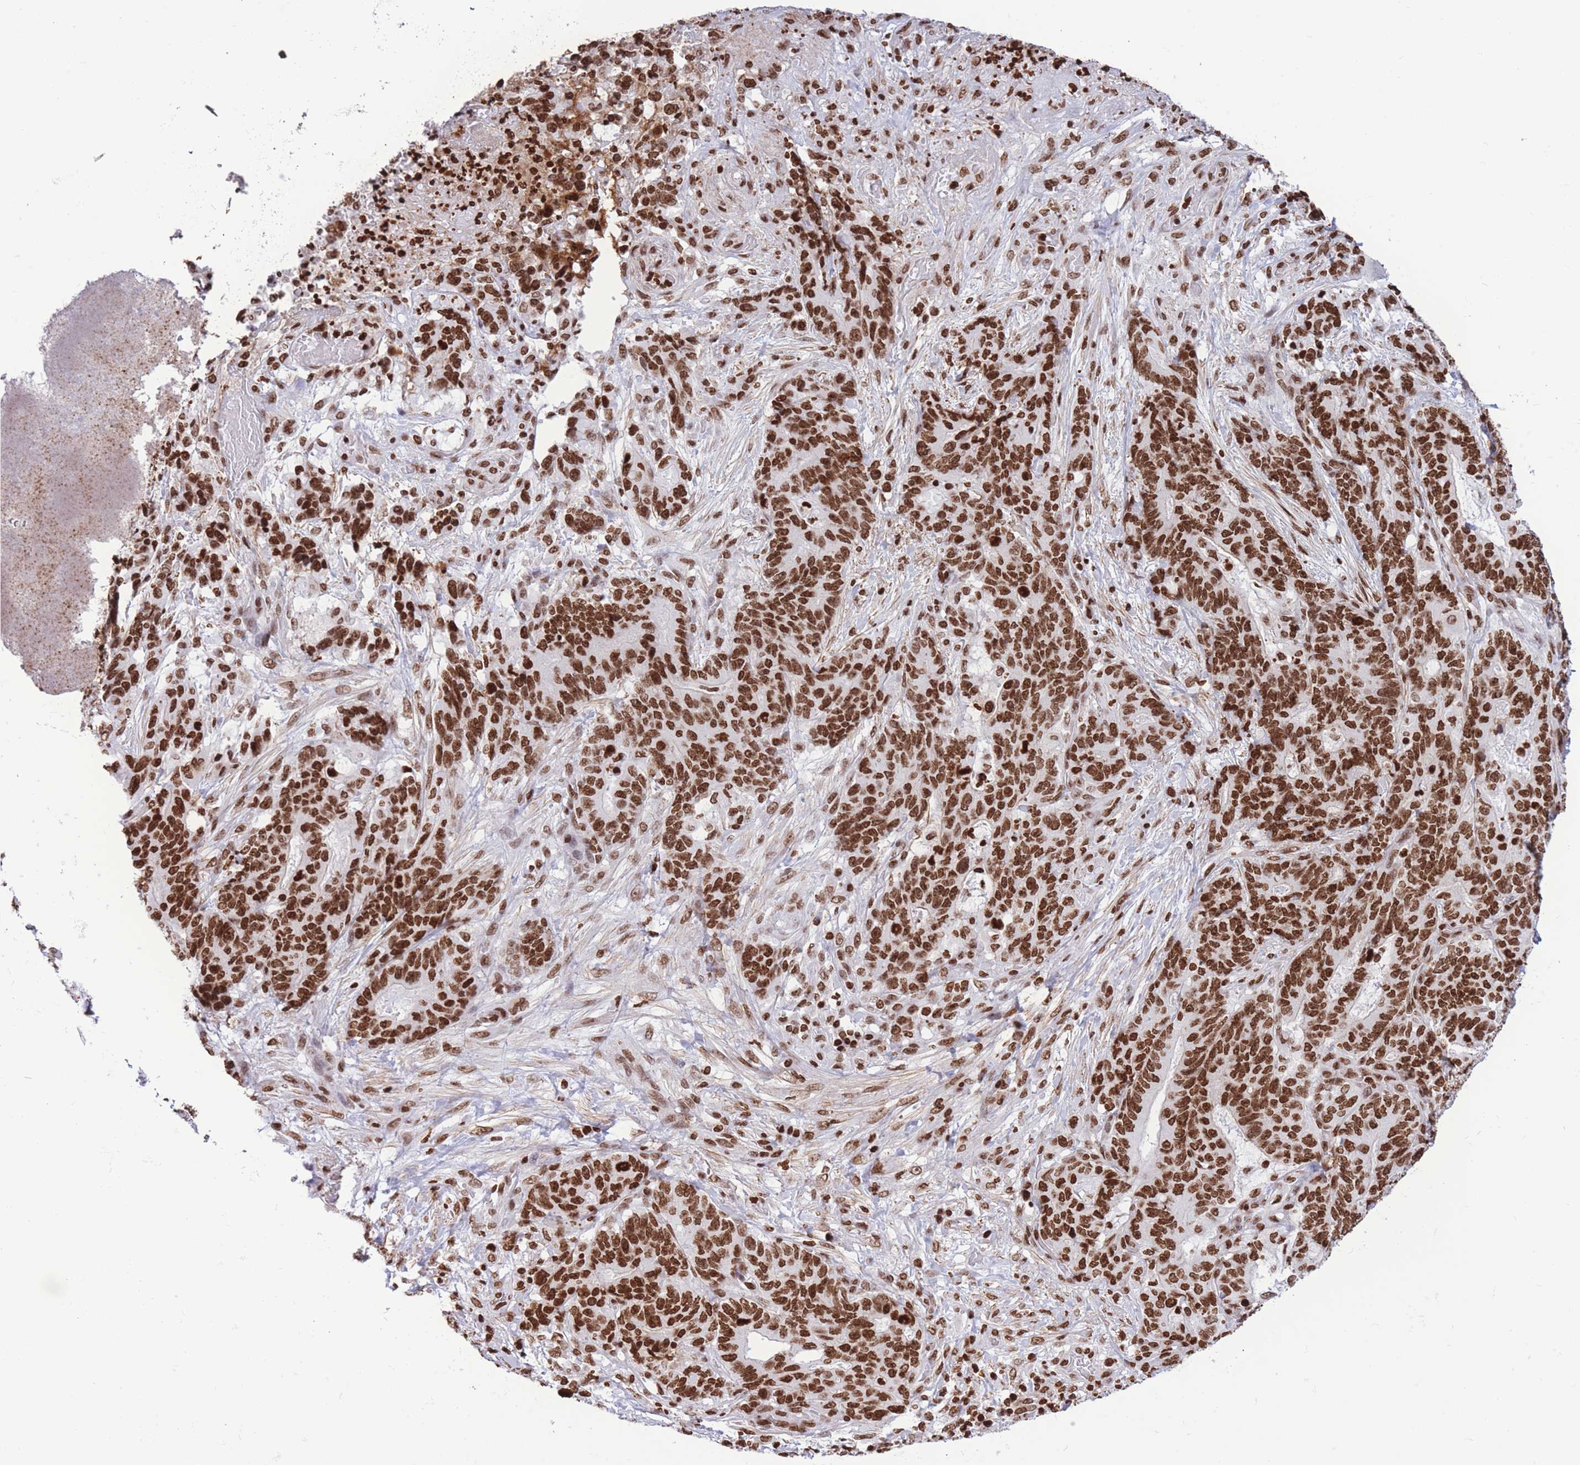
{"staining": {"intensity": "strong", "quantity": ">75%", "location": "nuclear"}, "tissue": "stomach cancer", "cell_type": "Tumor cells", "image_type": "cancer", "snomed": [{"axis": "morphology", "description": "Normal tissue, NOS"}, {"axis": "morphology", "description": "Adenocarcinoma, NOS"}, {"axis": "topography", "description": "Stomach"}], "caption": "The image exhibits immunohistochemical staining of stomach cancer (adenocarcinoma). There is strong nuclear staining is identified in approximately >75% of tumor cells. The protein is stained brown, and the nuclei are stained in blue (DAB IHC with brightfield microscopy, high magnification).", "gene": "H2BC11", "patient": {"sex": "female", "age": 64}}